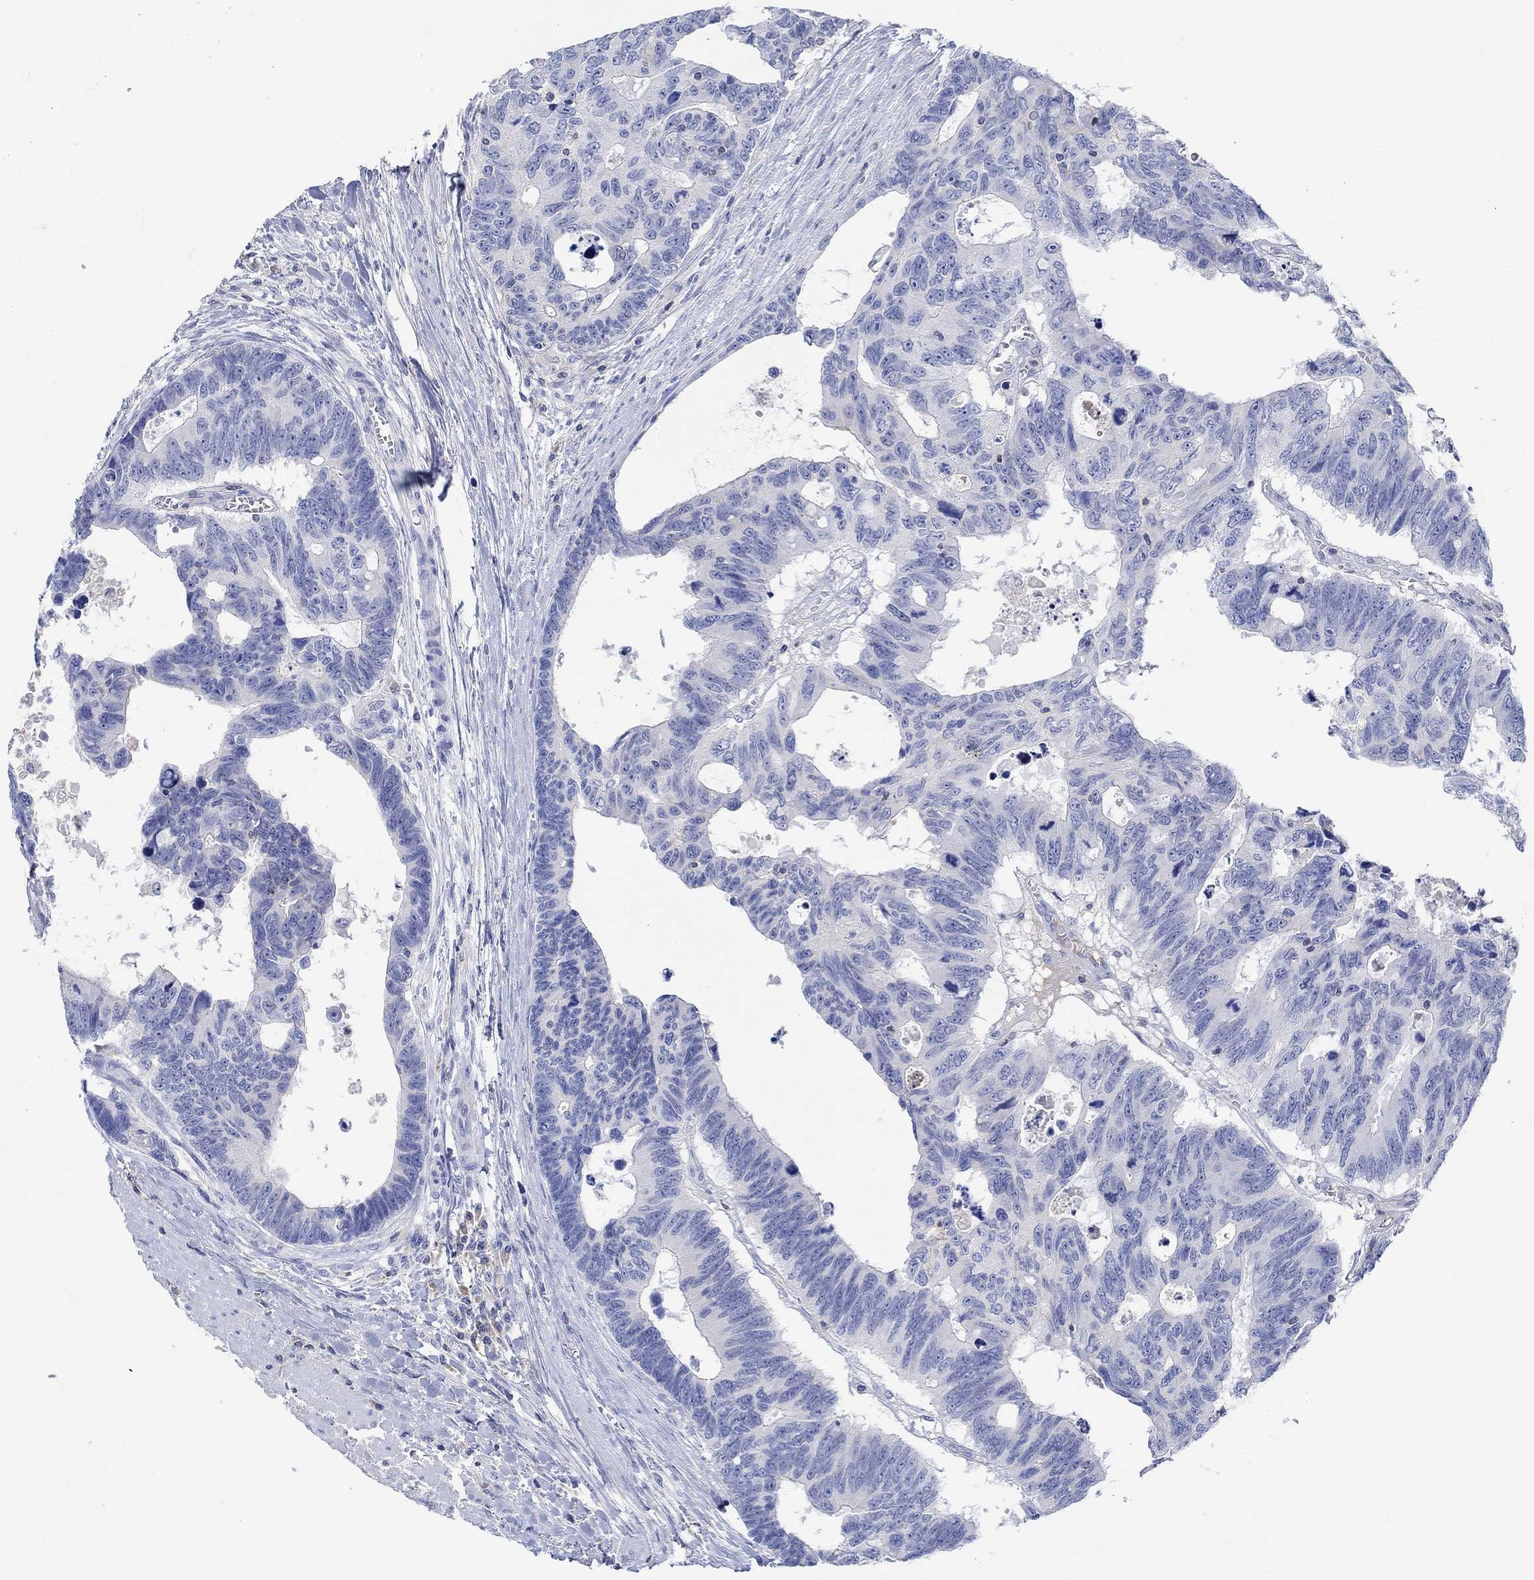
{"staining": {"intensity": "negative", "quantity": "none", "location": "none"}, "tissue": "colorectal cancer", "cell_type": "Tumor cells", "image_type": "cancer", "snomed": [{"axis": "morphology", "description": "Adenocarcinoma, NOS"}, {"axis": "topography", "description": "Colon"}], "caption": "DAB immunohistochemical staining of colorectal adenocarcinoma exhibits no significant expression in tumor cells.", "gene": "GCM1", "patient": {"sex": "female", "age": 77}}